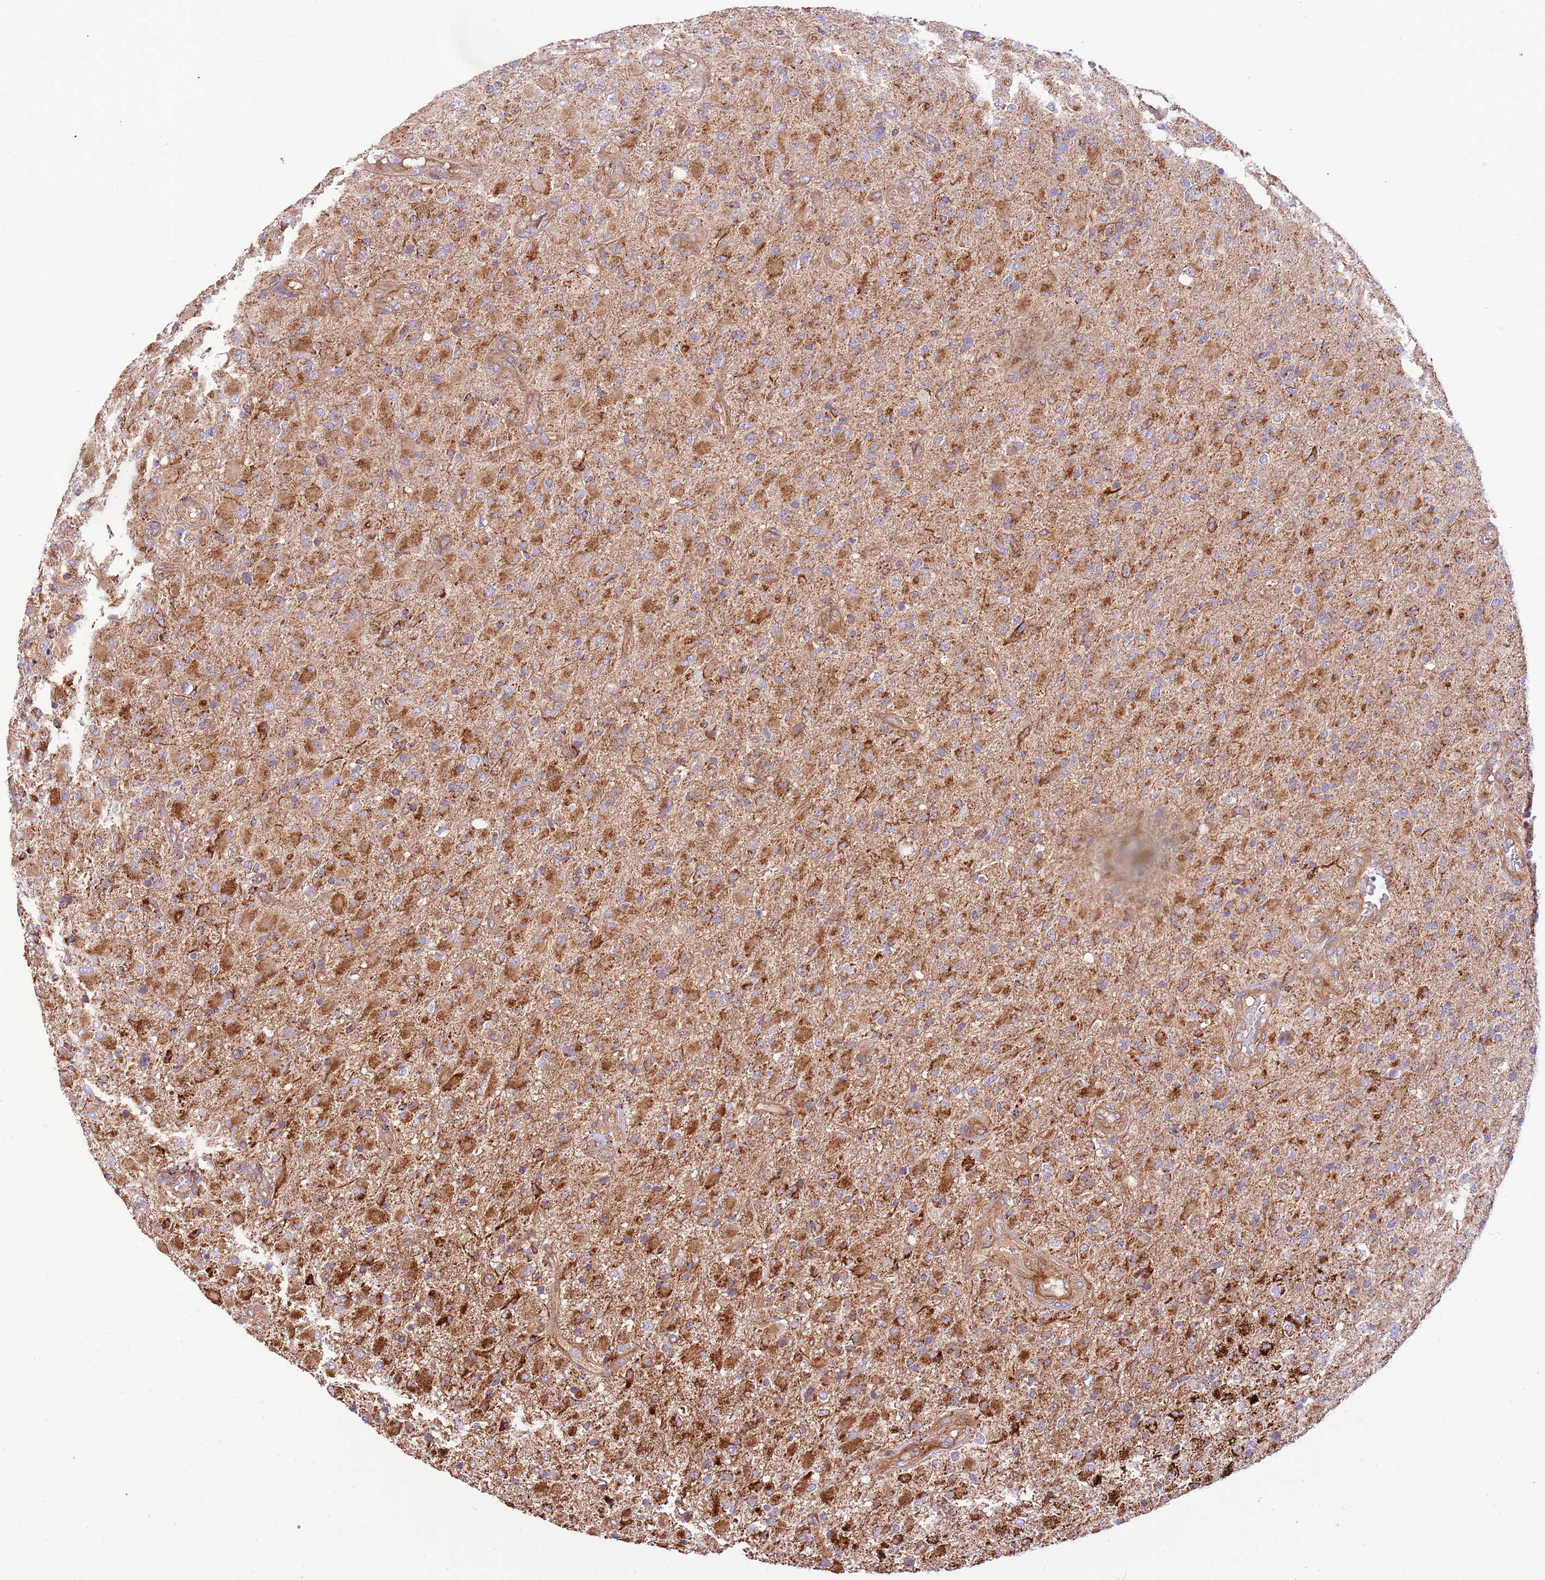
{"staining": {"intensity": "moderate", "quantity": ">75%", "location": "cytoplasmic/membranous"}, "tissue": "glioma", "cell_type": "Tumor cells", "image_type": "cancer", "snomed": [{"axis": "morphology", "description": "Glioma, malignant, Low grade"}, {"axis": "topography", "description": "Brain"}], "caption": "Tumor cells reveal medium levels of moderate cytoplasmic/membranous staining in about >75% of cells in malignant glioma (low-grade).", "gene": "DOCK6", "patient": {"sex": "male", "age": 65}}